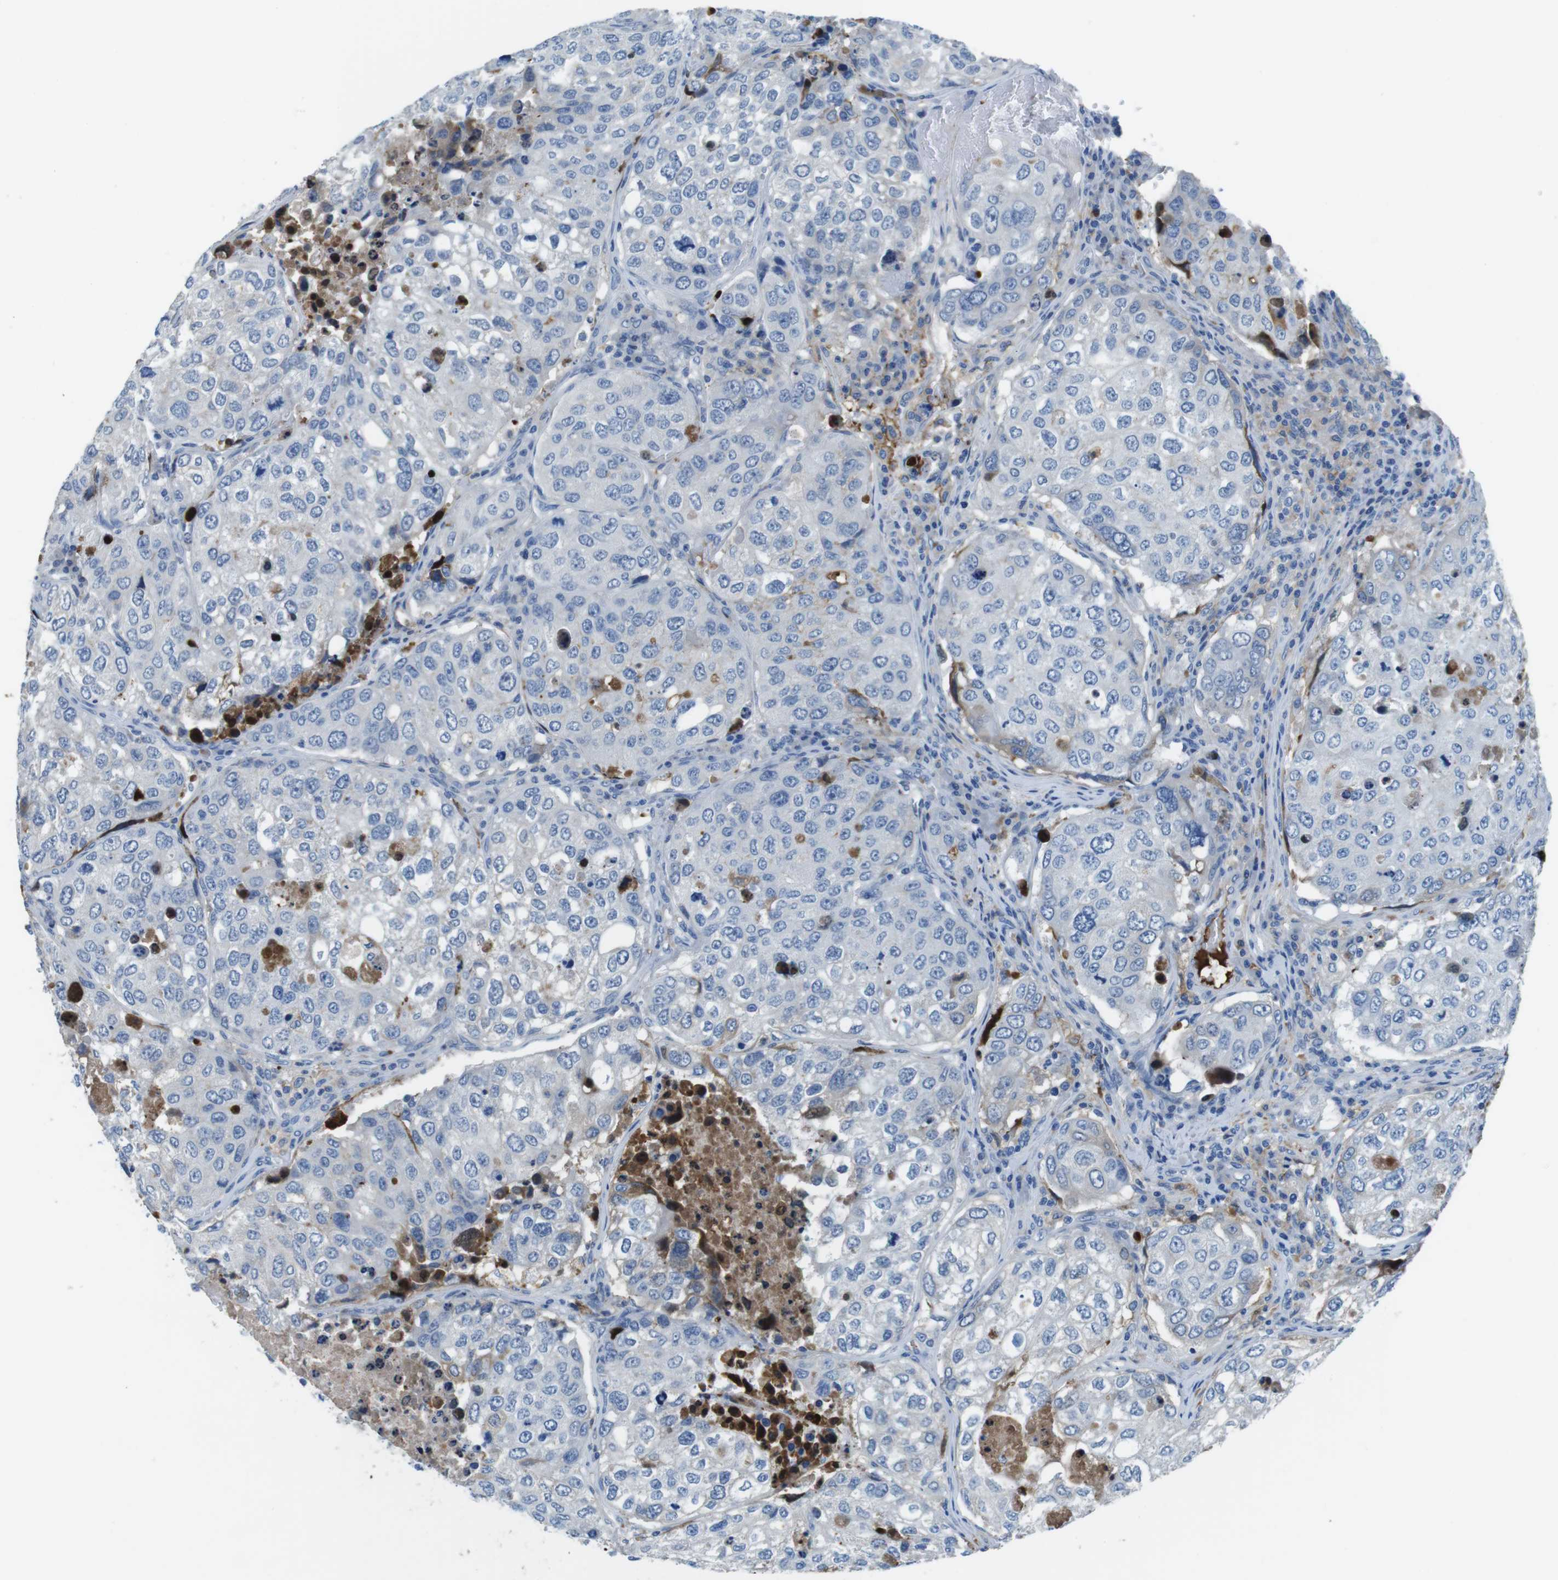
{"staining": {"intensity": "negative", "quantity": "none", "location": "none"}, "tissue": "urothelial cancer", "cell_type": "Tumor cells", "image_type": "cancer", "snomed": [{"axis": "morphology", "description": "Urothelial carcinoma, High grade"}, {"axis": "topography", "description": "Lymph node"}, {"axis": "topography", "description": "Urinary bladder"}], "caption": "Immunohistochemistry of human urothelial cancer displays no expression in tumor cells.", "gene": "TMPRSS15", "patient": {"sex": "male", "age": 51}}